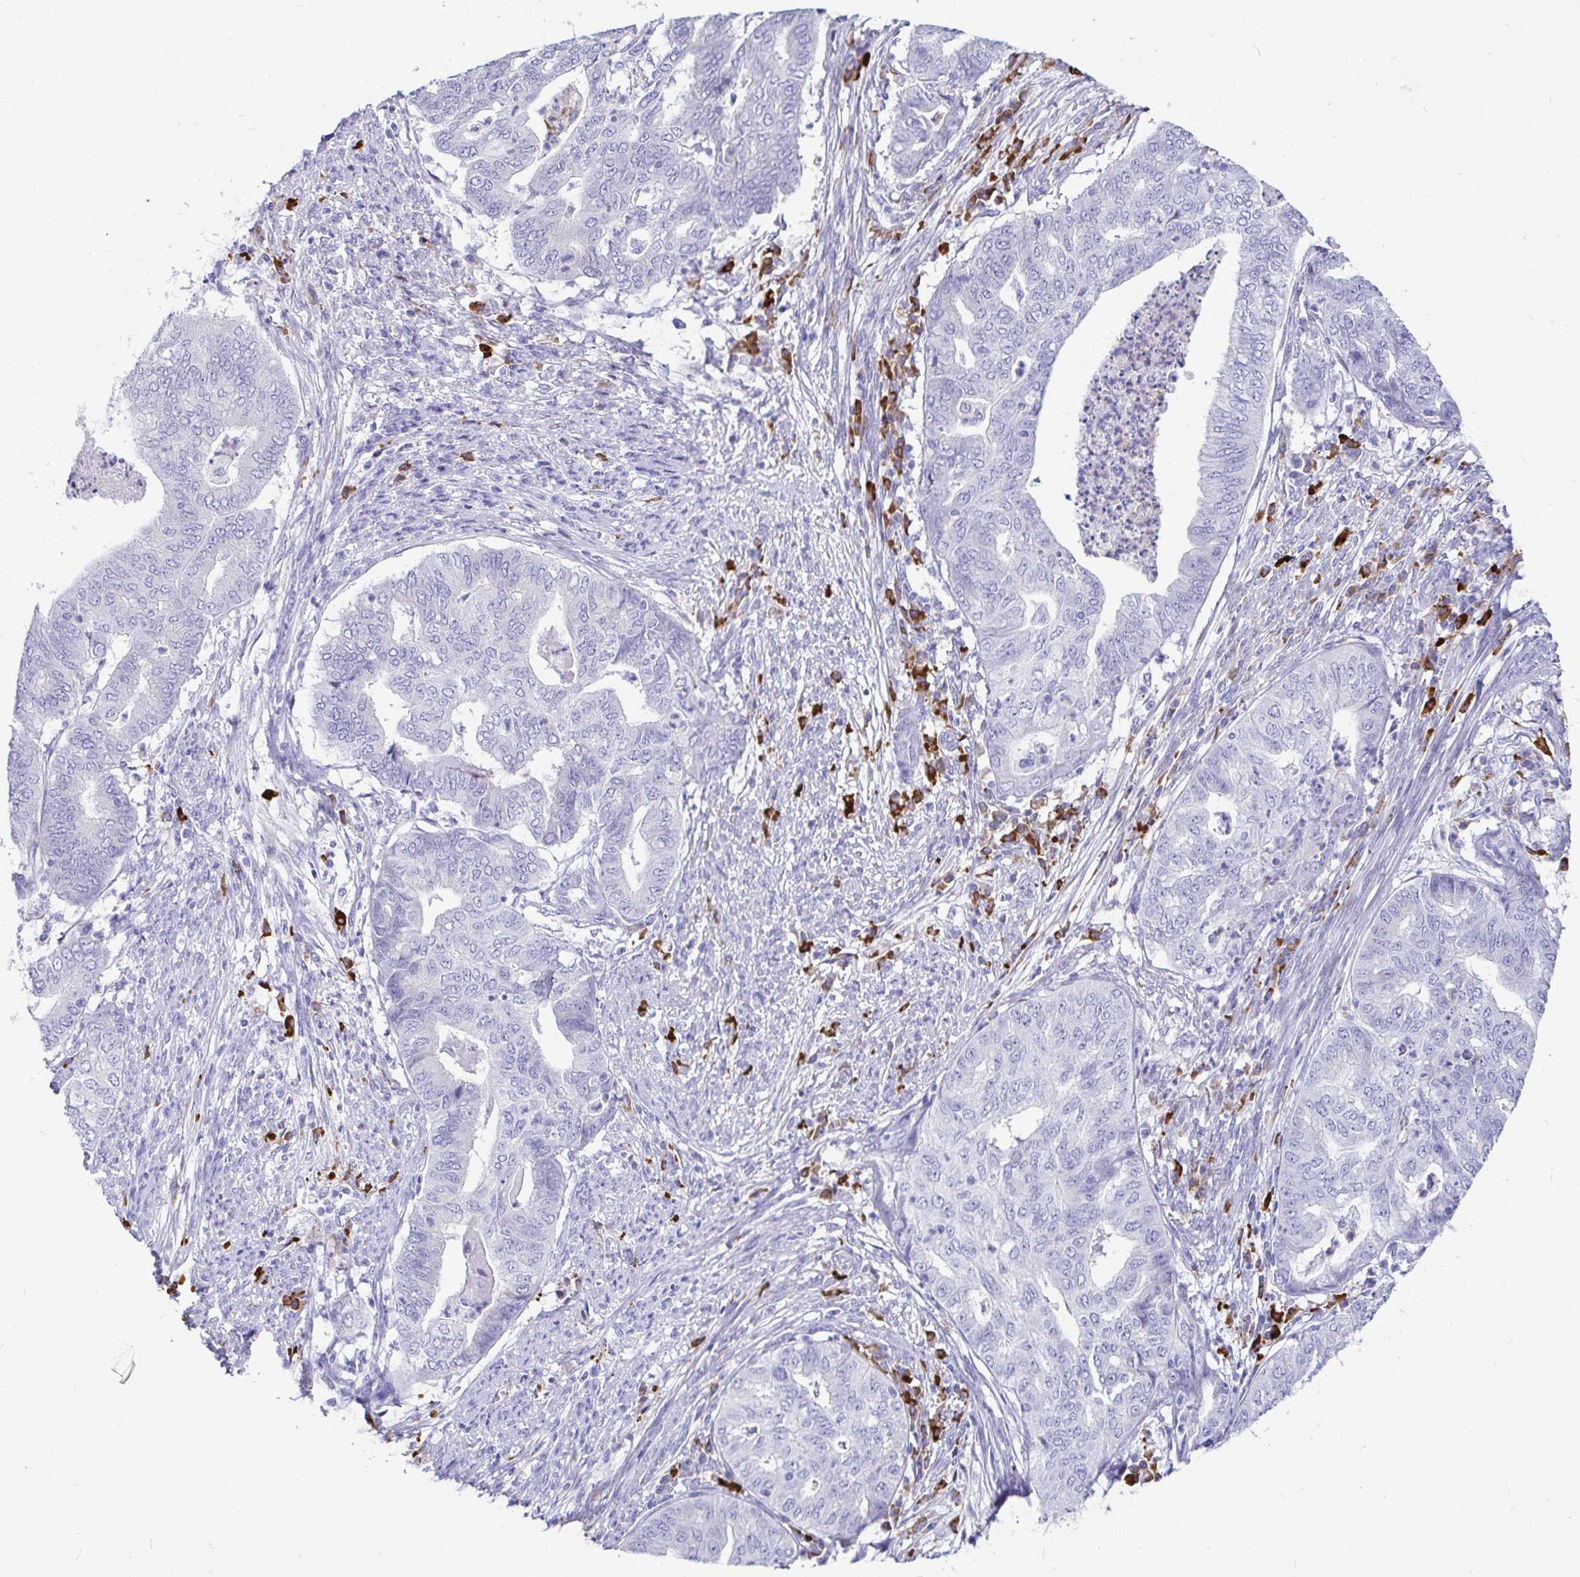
{"staining": {"intensity": "negative", "quantity": "none", "location": "none"}, "tissue": "endometrial cancer", "cell_type": "Tumor cells", "image_type": "cancer", "snomed": [{"axis": "morphology", "description": "Adenocarcinoma, NOS"}, {"axis": "topography", "description": "Endometrium"}], "caption": "IHC histopathology image of neoplastic tissue: endometrial cancer (adenocarcinoma) stained with DAB demonstrates no significant protein staining in tumor cells.", "gene": "CCDC62", "patient": {"sex": "female", "age": 79}}